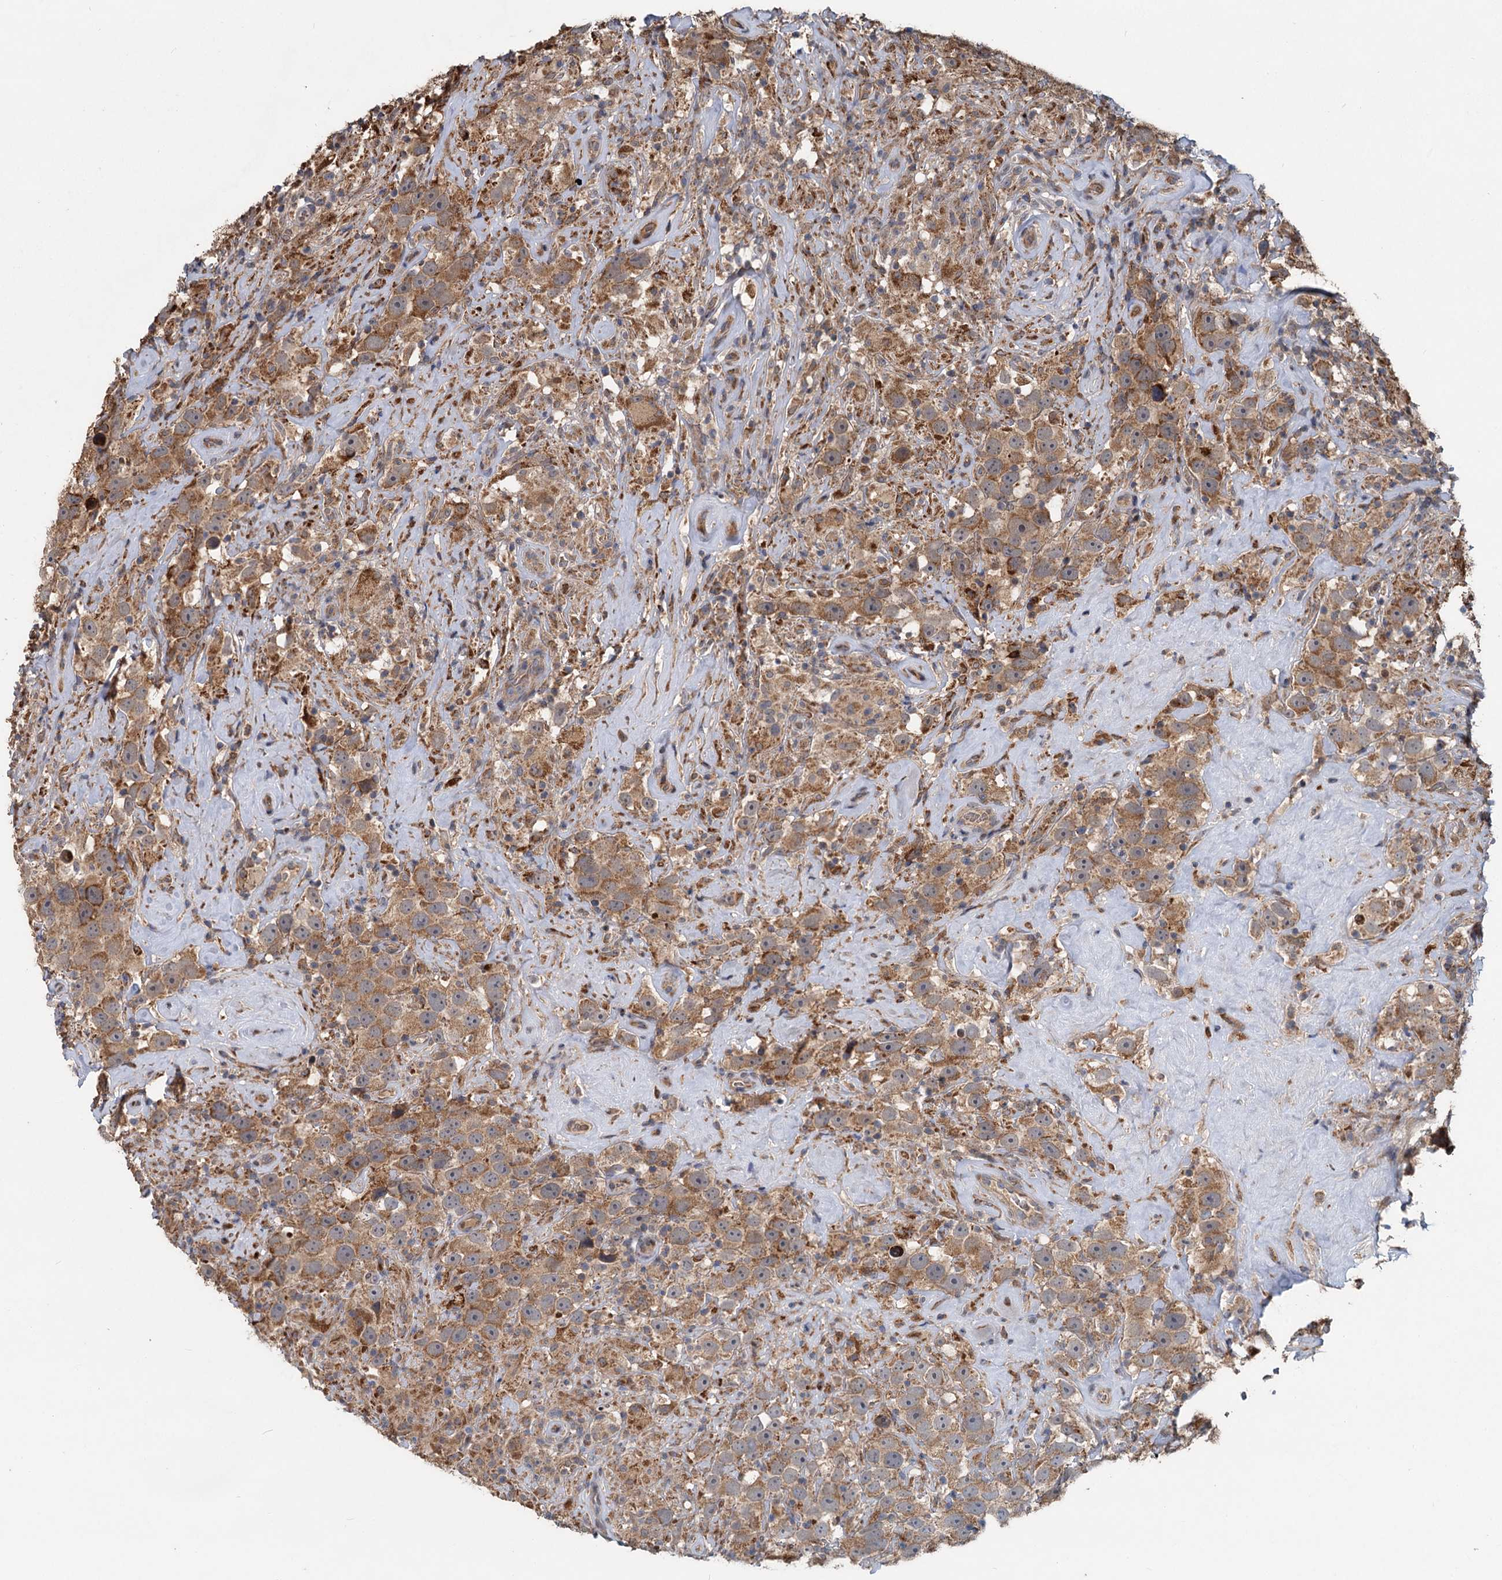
{"staining": {"intensity": "moderate", "quantity": ">75%", "location": "cytoplasmic/membranous"}, "tissue": "testis cancer", "cell_type": "Tumor cells", "image_type": "cancer", "snomed": [{"axis": "morphology", "description": "Seminoma, NOS"}, {"axis": "topography", "description": "Testis"}], "caption": "The micrograph demonstrates a brown stain indicating the presence of a protein in the cytoplasmic/membranous of tumor cells in testis cancer (seminoma).", "gene": "OTUB1", "patient": {"sex": "male", "age": 49}}